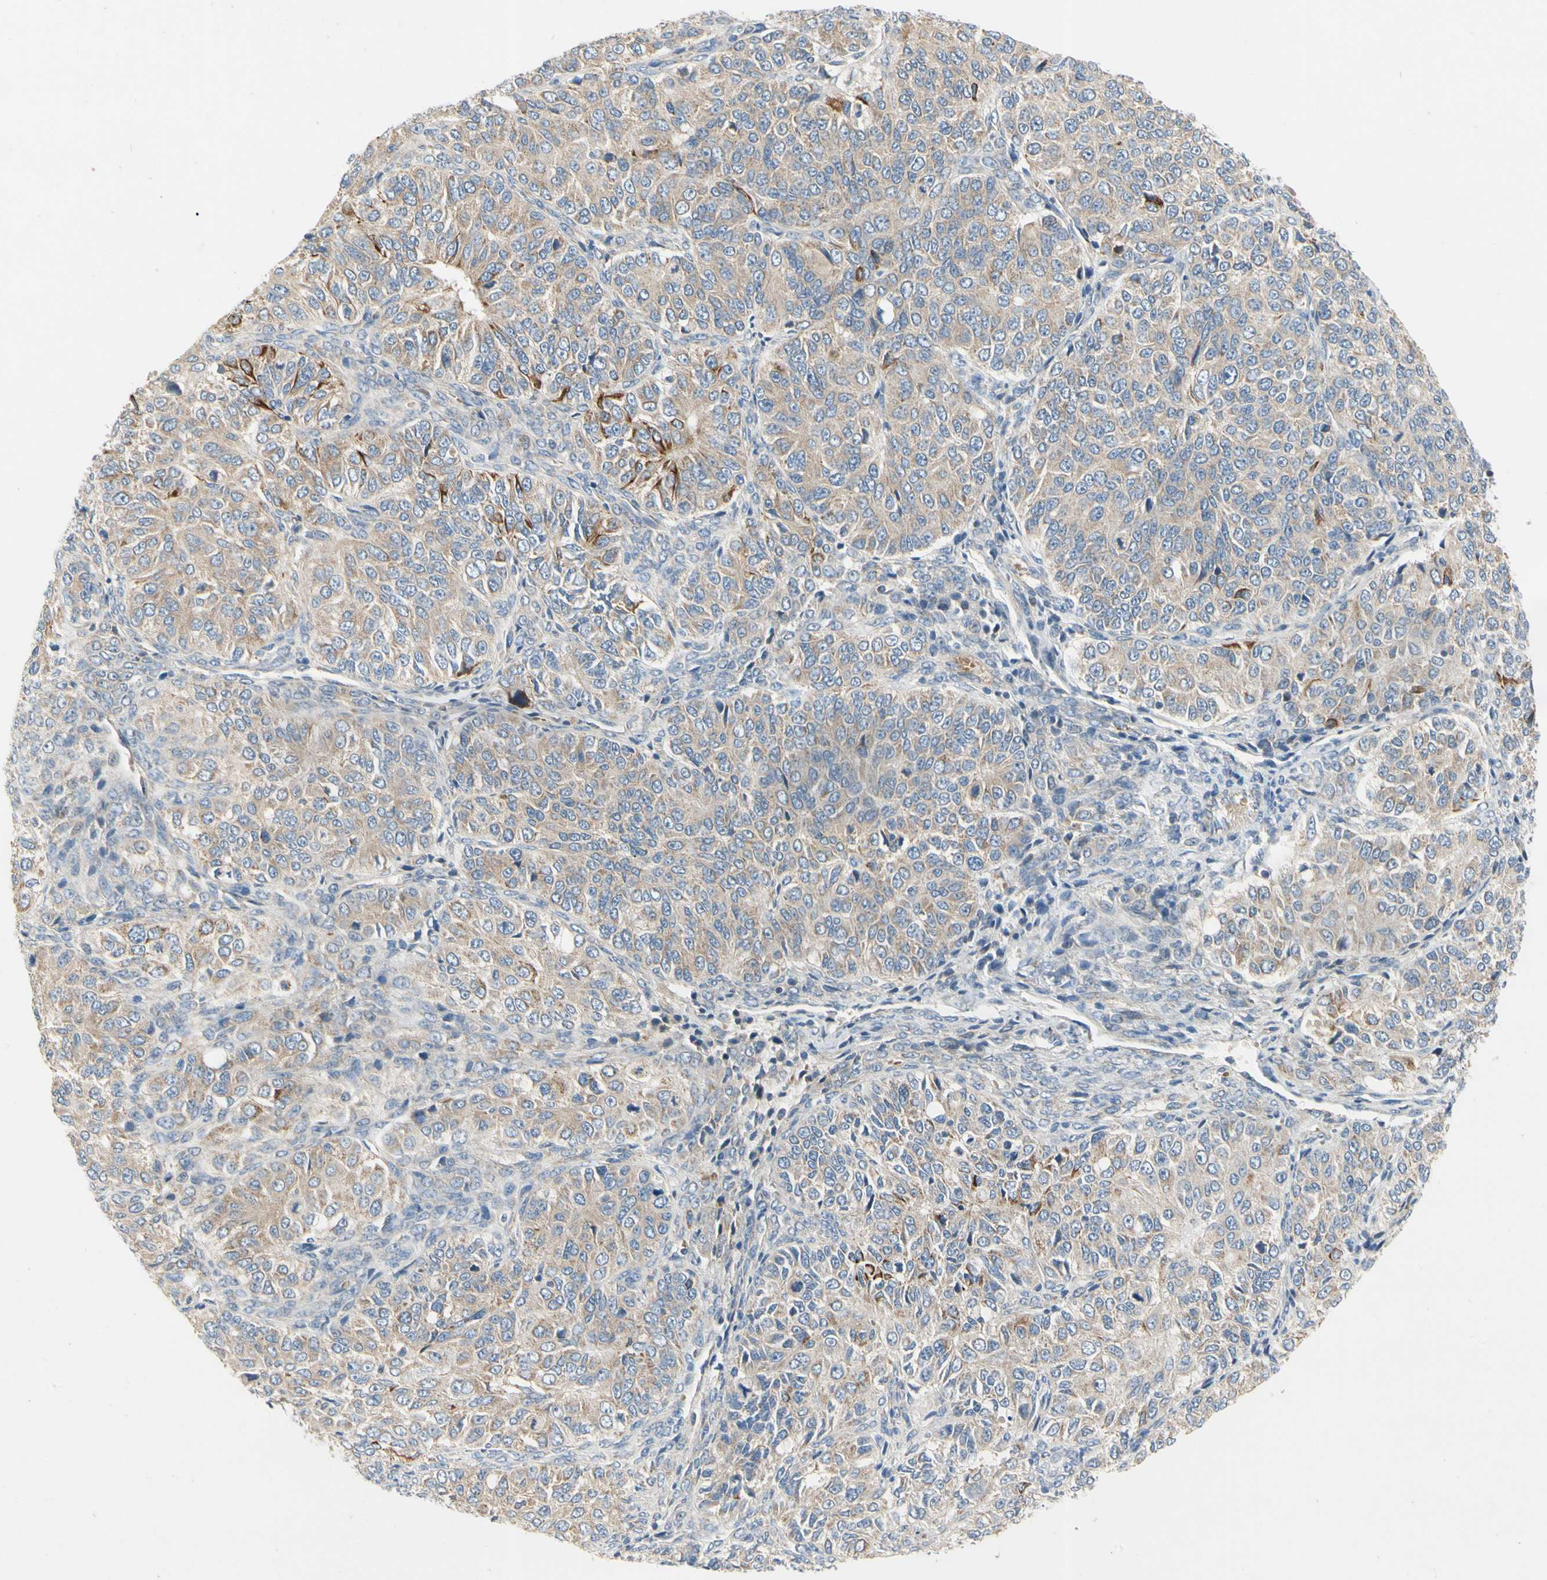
{"staining": {"intensity": "moderate", "quantity": ">75%", "location": "cytoplasmic/membranous"}, "tissue": "ovarian cancer", "cell_type": "Tumor cells", "image_type": "cancer", "snomed": [{"axis": "morphology", "description": "Carcinoma, endometroid"}, {"axis": "topography", "description": "Ovary"}], "caption": "About >75% of tumor cells in ovarian endometroid carcinoma reveal moderate cytoplasmic/membranous protein staining as visualized by brown immunohistochemical staining.", "gene": "KLHDC8B", "patient": {"sex": "female", "age": 51}}